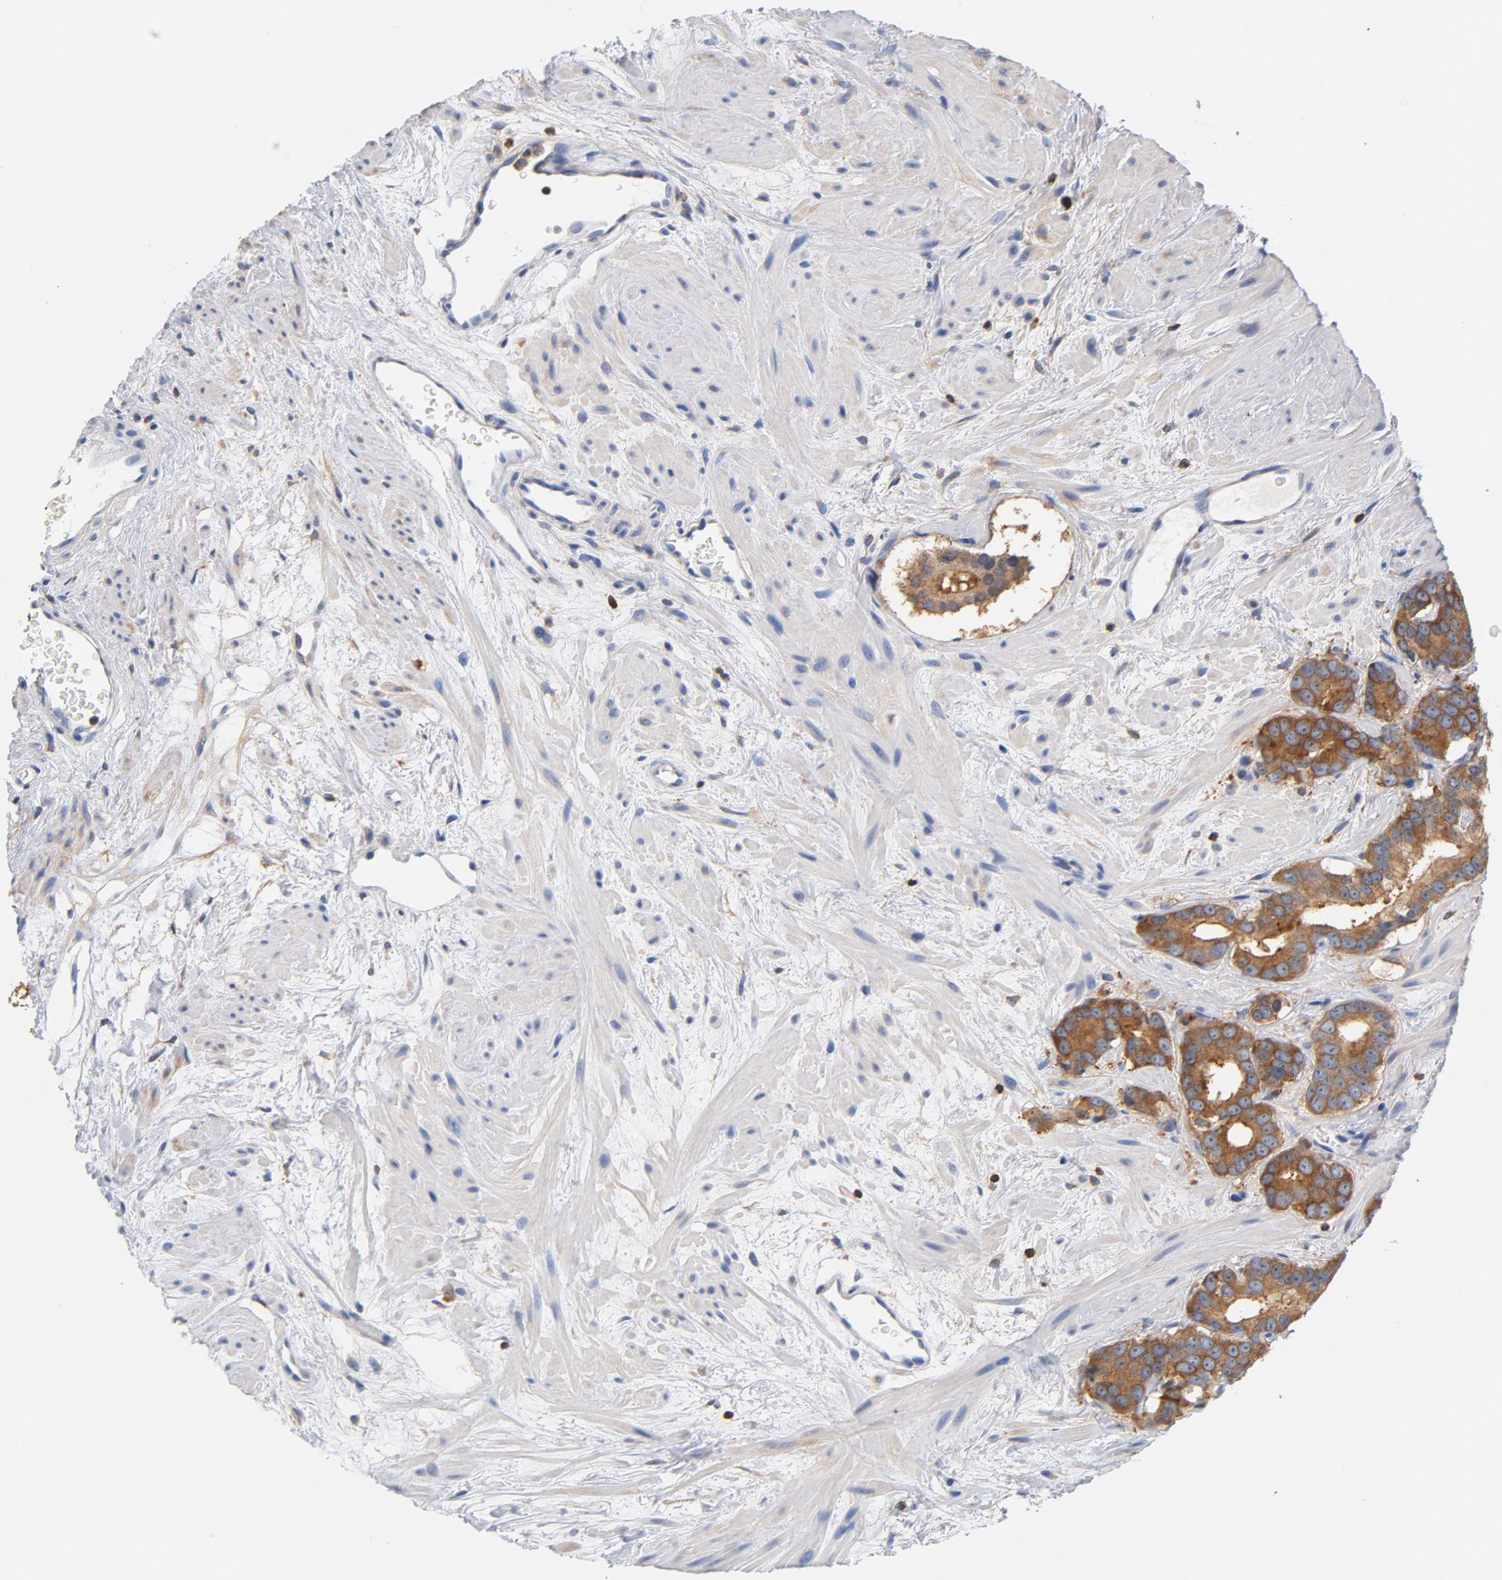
{"staining": {"intensity": "moderate", "quantity": ">75%", "location": "cytoplasmic/membranous"}, "tissue": "prostate cancer", "cell_type": "Tumor cells", "image_type": "cancer", "snomed": [{"axis": "morphology", "description": "Adenocarcinoma, Low grade"}, {"axis": "topography", "description": "Prostate"}], "caption": "A histopathology image showing moderate cytoplasmic/membranous staining in about >75% of tumor cells in low-grade adenocarcinoma (prostate), as visualized by brown immunohistochemical staining.", "gene": "EZR", "patient": {"sex": "male", "age": 57}}